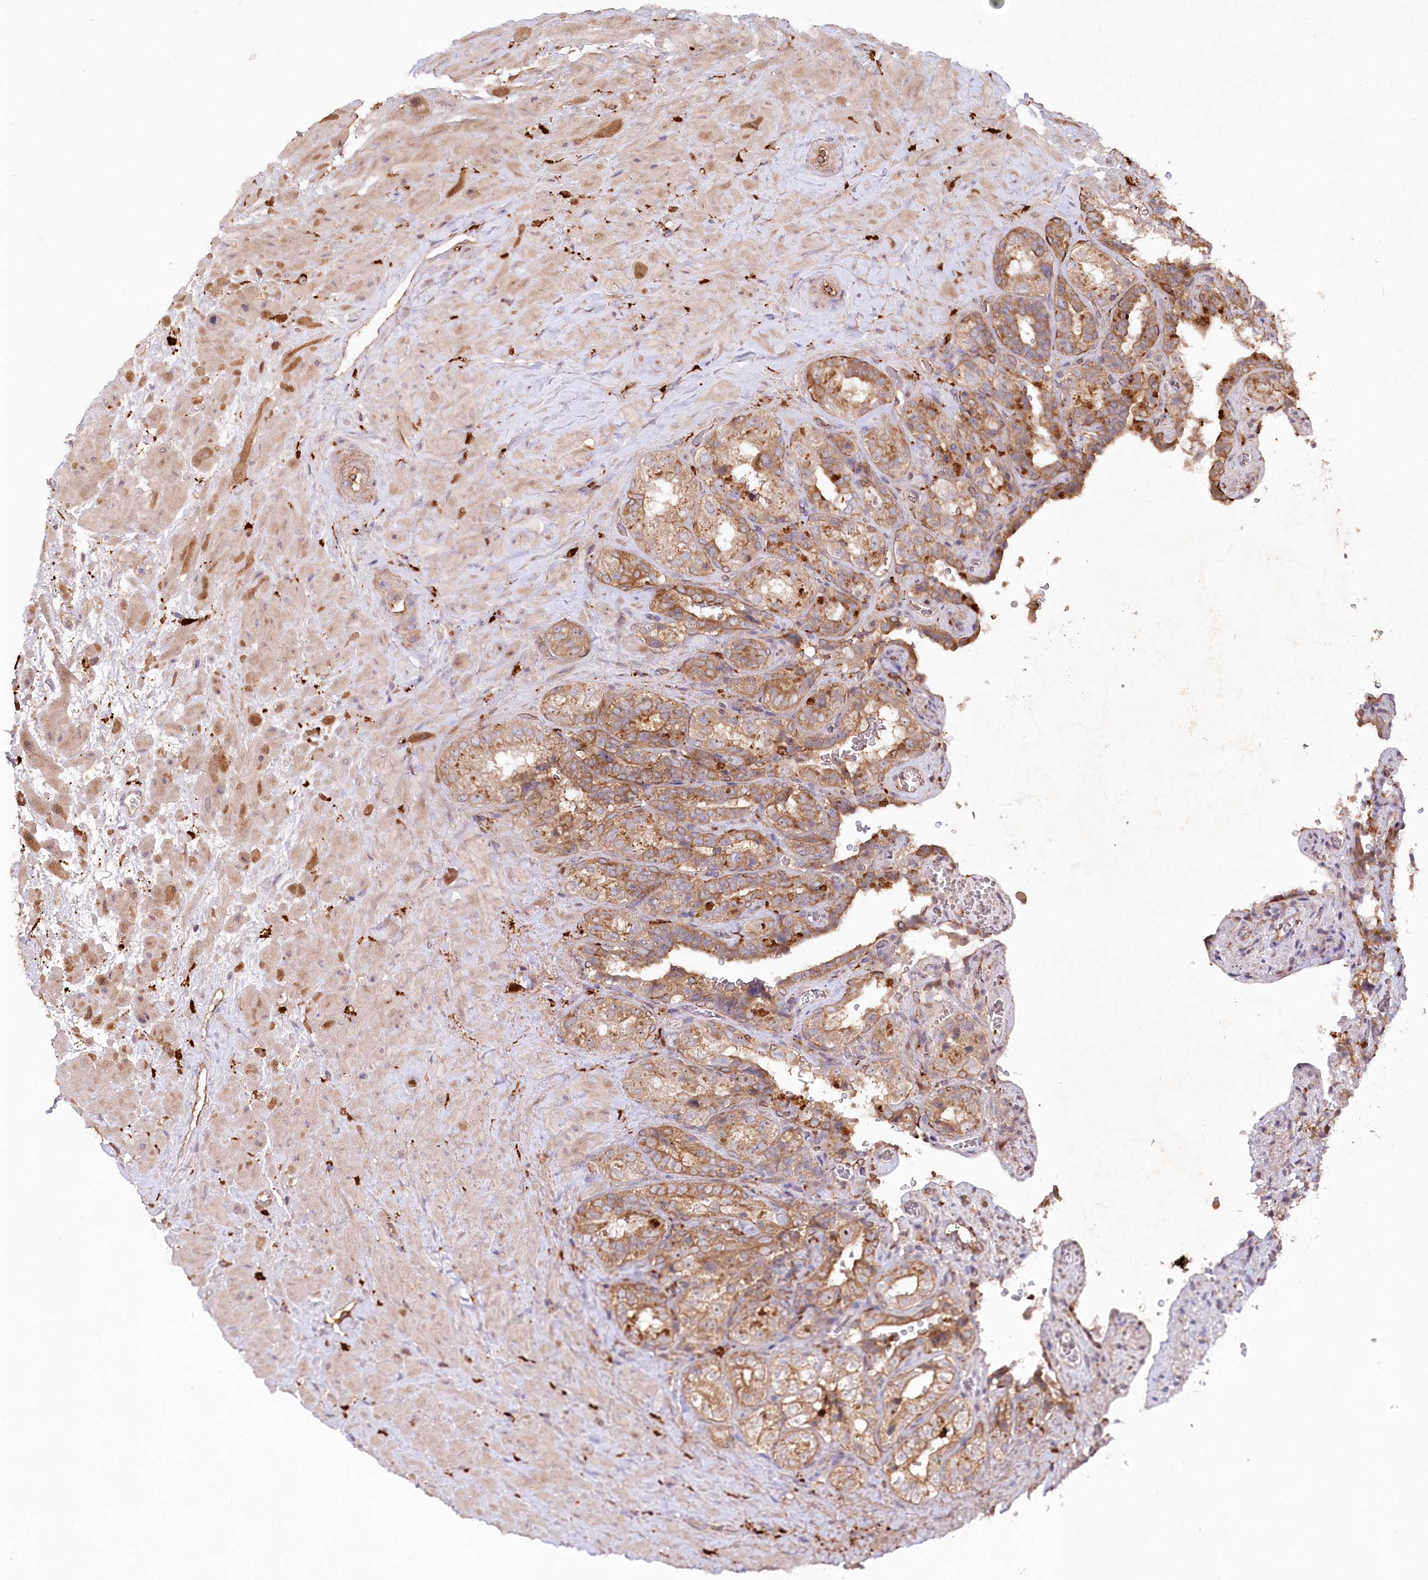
{"staining": {"intensity": "moderate", "quantity": "25%-75%", "location": "cytoplasmic/membranous"}, "tissue": "seminal vesicle", "cell_type": "Glandular cells", "image_type": "normal", "snomed": [{"axis": "morphology", "description": "Normal tissue, NOS"}, {"axis": "topography", "description": "Prostate"}, {"axis": "topography", "description": "Seminal veicle"}], "caption": "The photomicrograph demonstrates immunohistochemical staining of unremarkable seminal vesicle. There is moderate cytoplasmic/membranous staining is identified in about 25%-75% of glandular cells. The staining is performed using DAB (3,3'-diaminobenzidine) brown chromogen to label protein expression. The nuclei are counter-stained blue using hematoxylin.", "gene": "PPP1R21", "patient": {"sex": "male", "age": 67}}